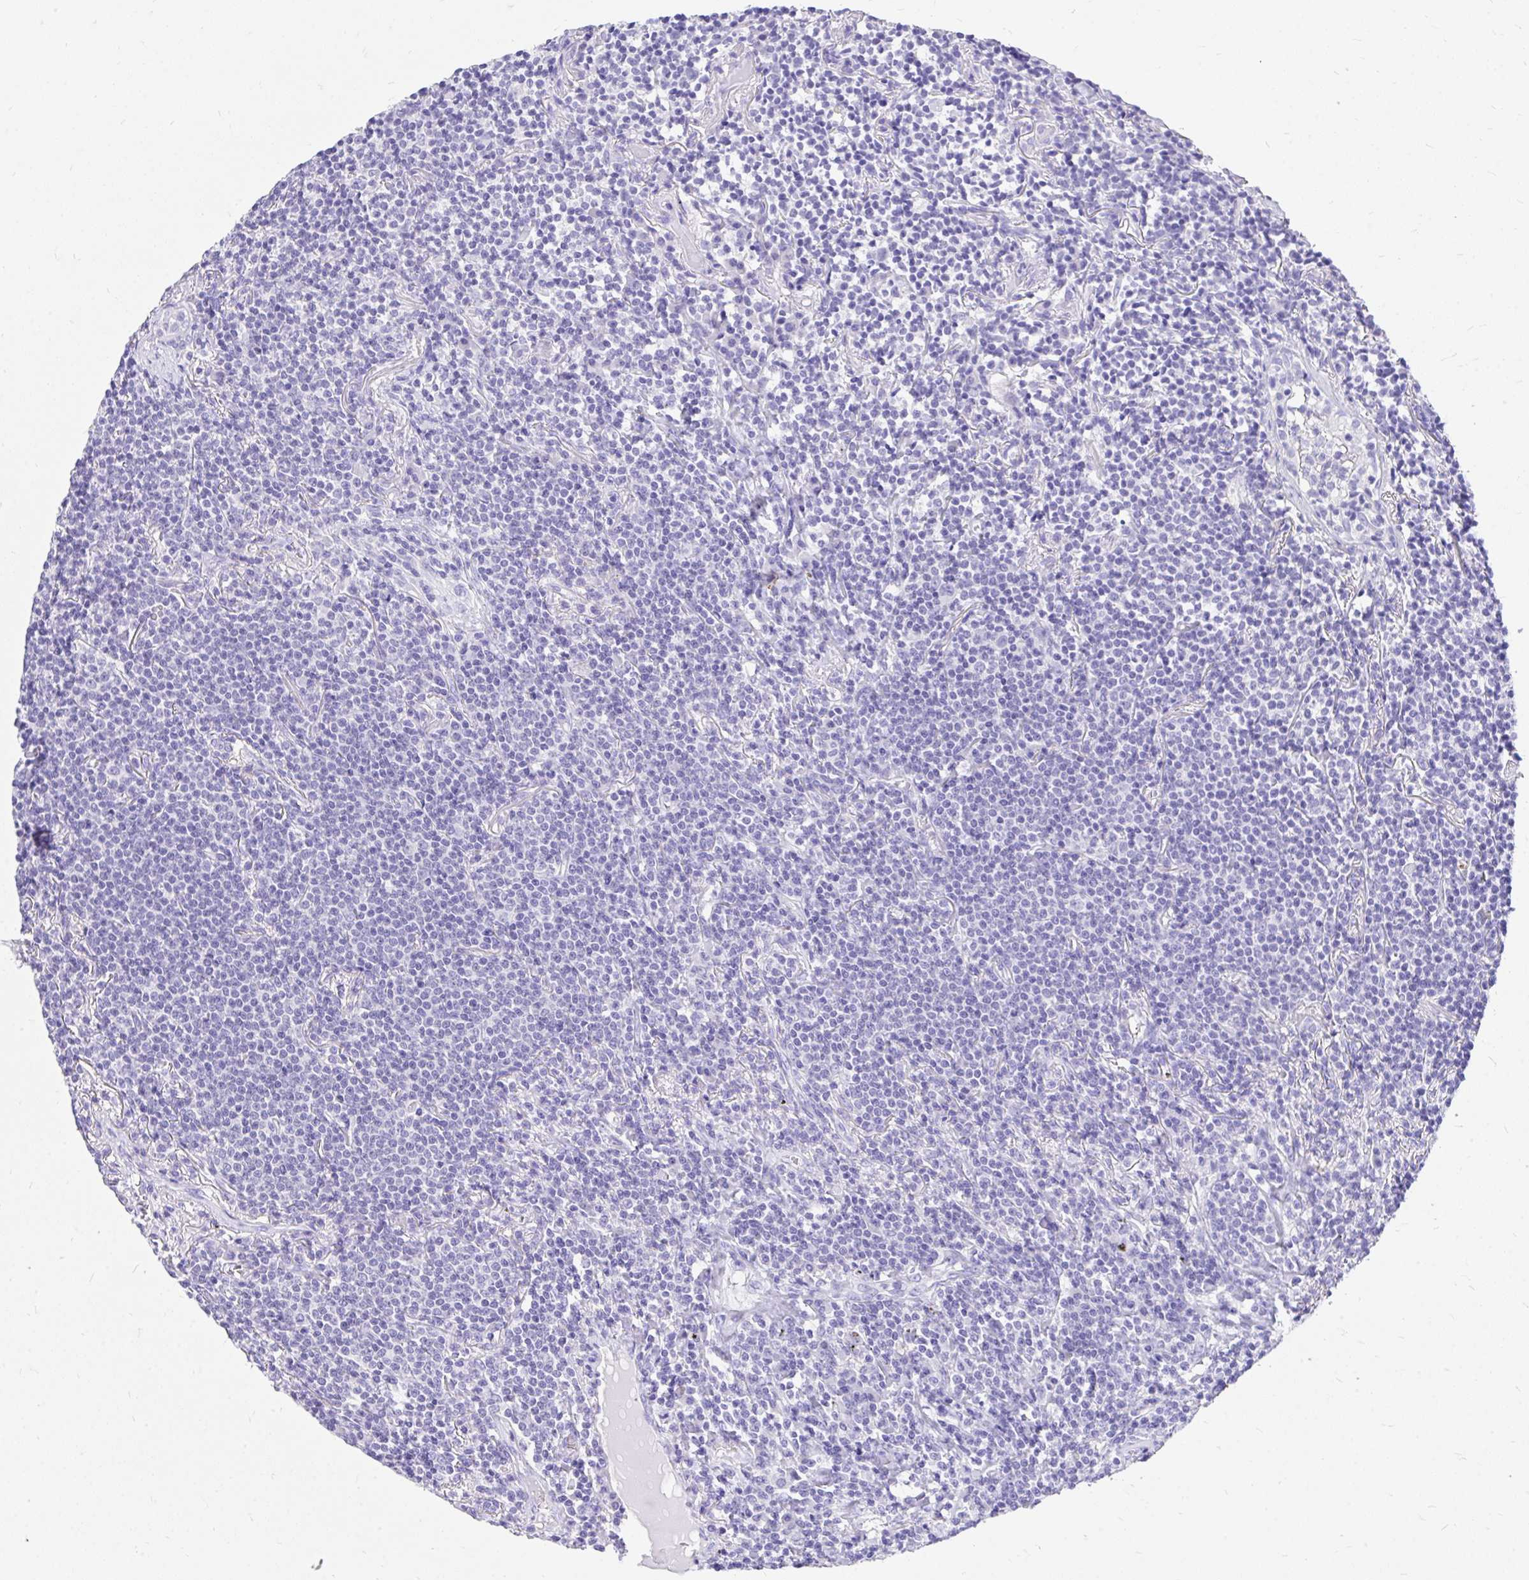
{"staining": {"intensity": "negative", "quantity": "none", "location": "none"}, "tissue": "lymphoma", "cell_type": "Tumor cells", "image_type": "cancer", "snomed": [{"axis": "morphology", "description": "Malignant lymphoma, non-Hodgkin's type, Low grade"}, {"axis": "topography", "description": "Lung"}], "caption": "Histopathology image shows no significant protein expression in tumor cells of malignant lymphoma, non-Hodgkin's type (low-grade).", "gene": "MON1A", "patient": {"sex": "female", "age": 71}}